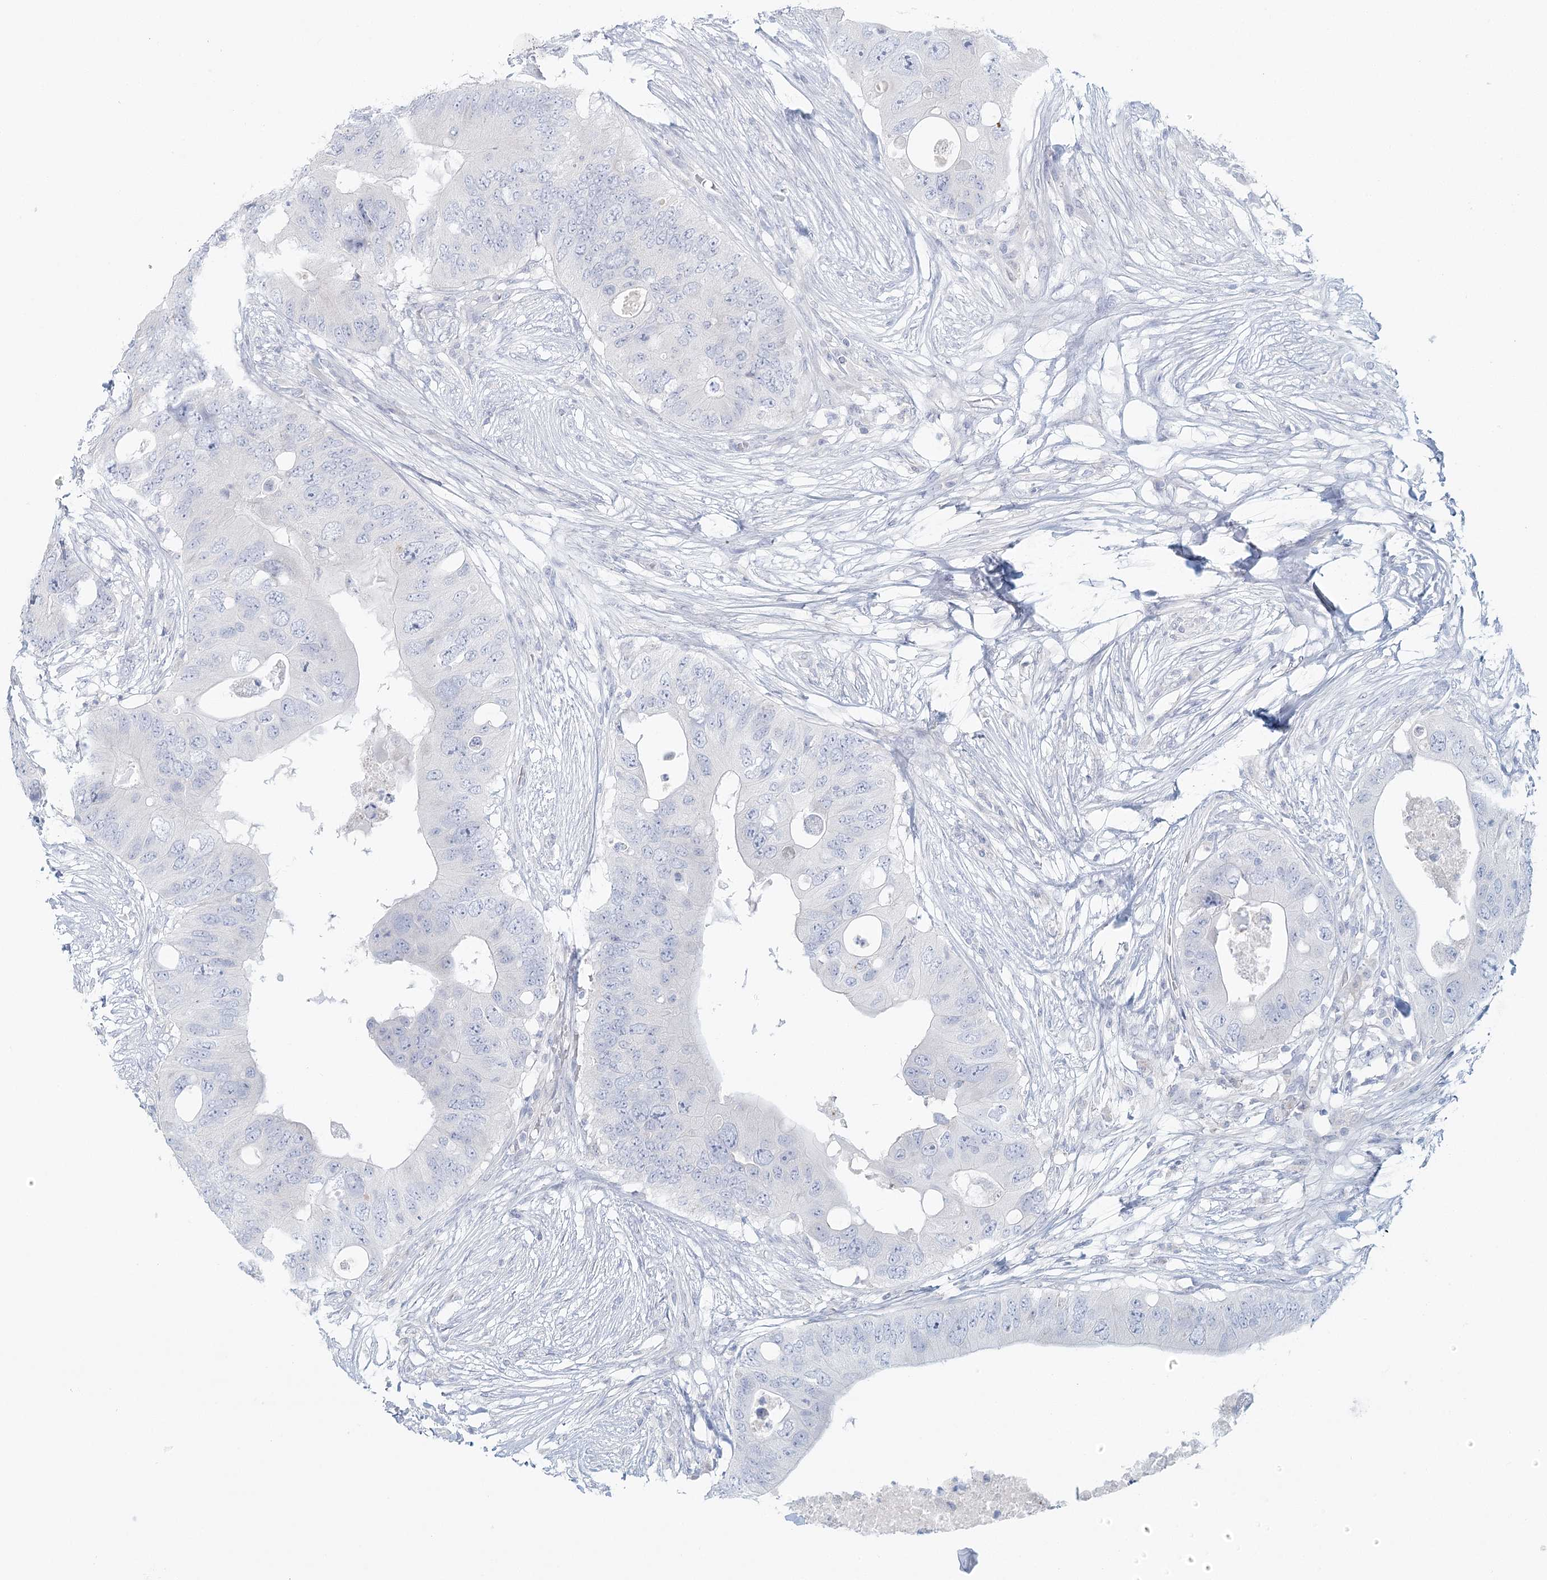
{"staining": {"intensity": "negative", "quantity": "none", "location": "none"}, "tissue": "colorectal cancer", "cell_type": "Tumor cells", "image_type": "cancer", "snomed": [{"axis": "morphology", "description": "Adenocarcinoma, NOS"}, {"axis": "topography", "description": "Colon"}], "caption": "DAB (3,3'-diaminobenzidine) immunohistochemical staining of adenocarcinoma (colorectal) exhibits no significant expression in tumor cells. Brightfield microscopy of IHC stained with DAB (brown) and hematoxylin (blue), captured at high magnification.", "gene": "DMGDH", "patient": {"sex": "male", "age": 71}}